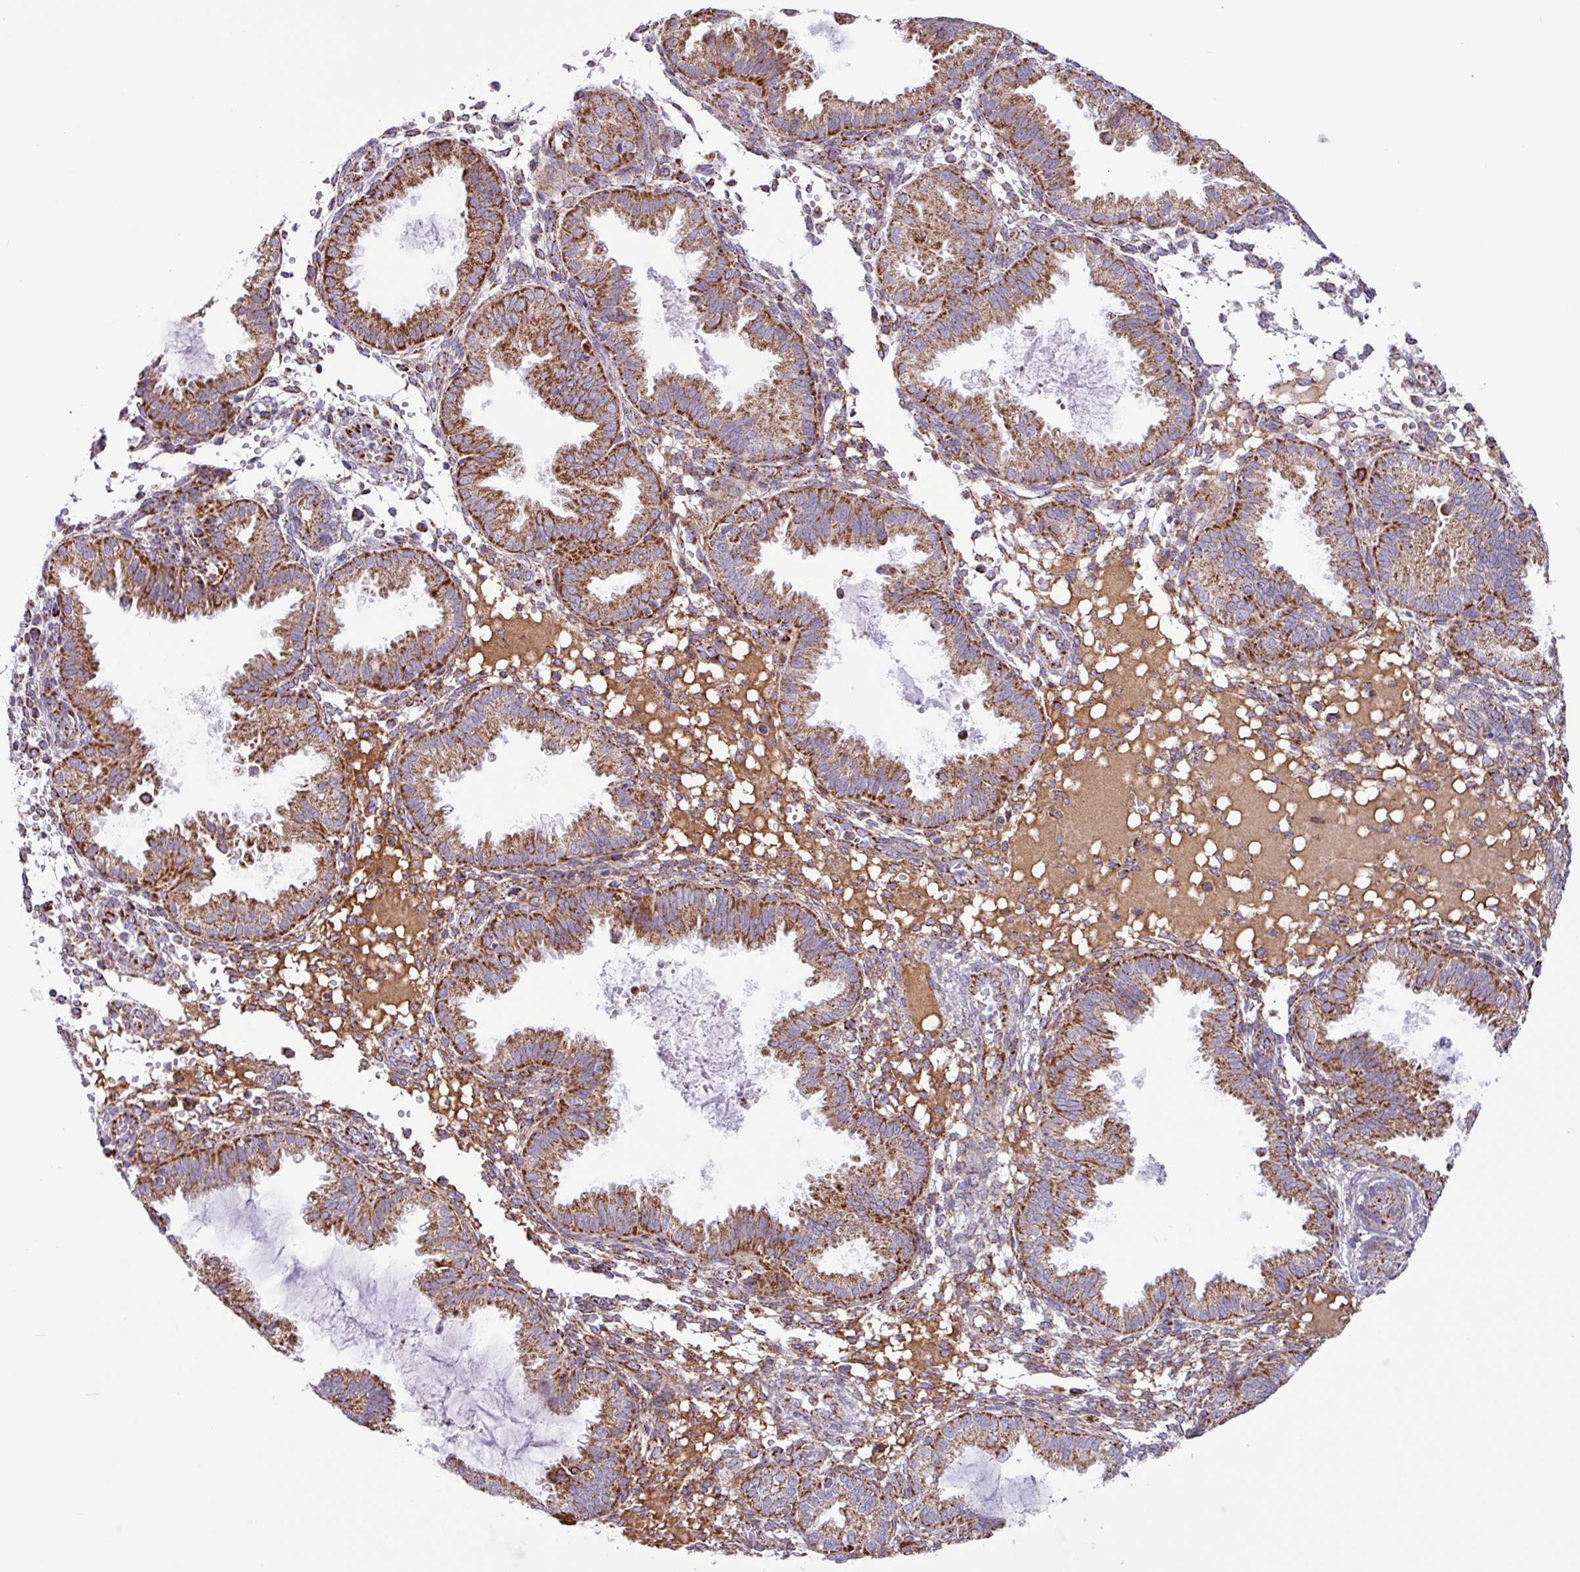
{"staining": {"intensity": "moderate", "quantity": "25%-75%", "location": "cytoplasmic/membranous"}, "tissue": "endometrium", "cell_type": "Cells in endometrial stroma", "image_type": "normal", "snomed": [{"axis": "morphology", "description": "Normal tissue, NOS"}, {"axis": "topography", "description": "Endometrium"}], "caption": "Brown immunohistochemical staining in normal endometrium reveals moderate cytoplasmic/membranous expression in approximately 25%-75% of cells in endometrial stroma.", "gene": "RTL3", "patient": {"sex": "female", "age": 33}}